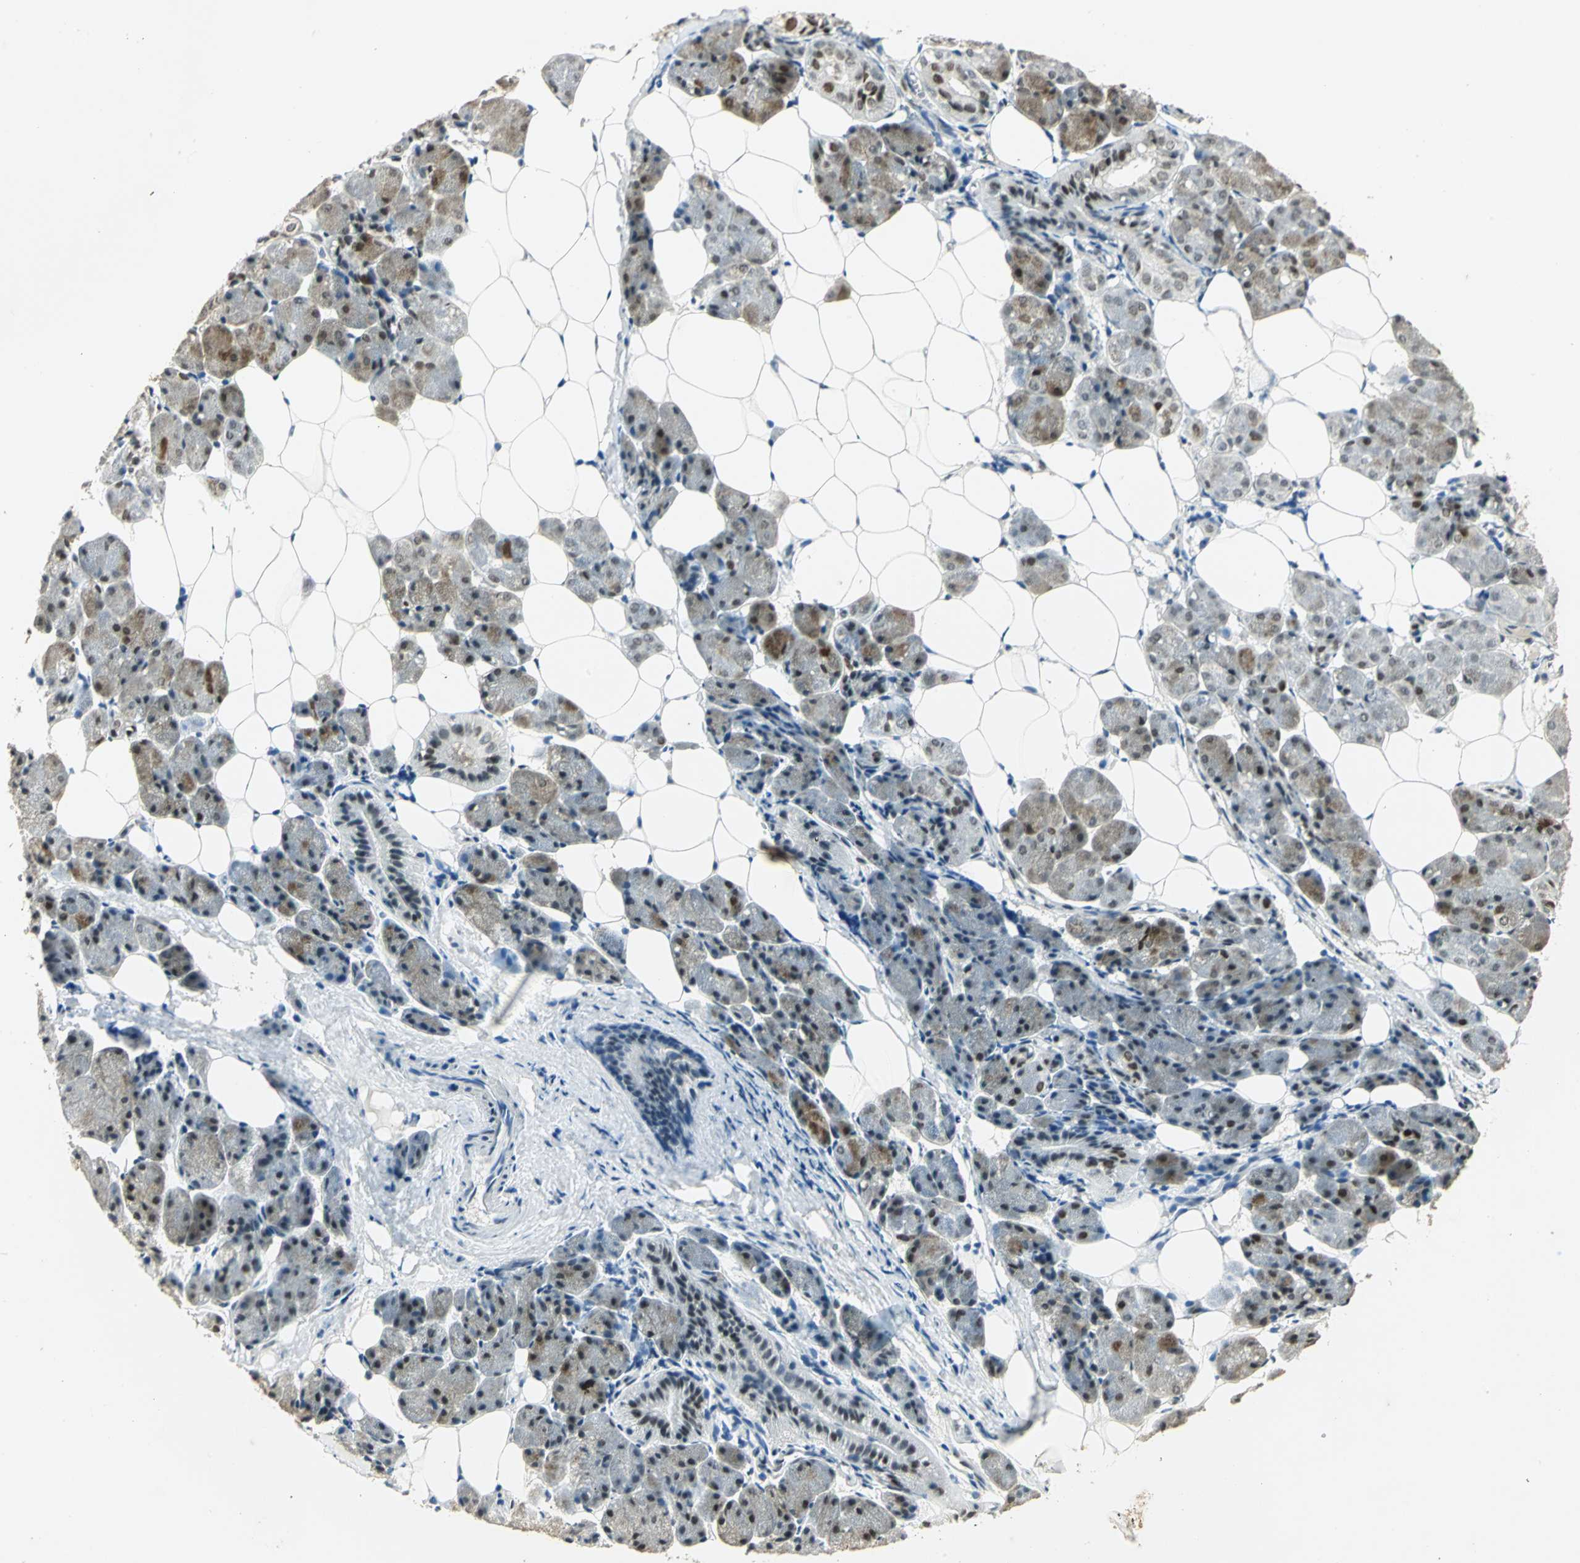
{"staining": {"intensity": "moderate", "quantity": "25%-75%", "location": "cytoplasmic/membranous,nuclear"}, "tissue": "salivary gland", "cell_type": "Glandular cells", "image_type": "normal", "snomed": [{"axis": "morphology", "description": "Normal tissue, NOS"}, {"axis": "morphology", "description": "Adenoma, NOS"}, {"axis": "topography", "description": "Salivary gland"}], "caption": "Salivary gland stained with IHC reveals moderate cytoplasmic/membranous,nuclear expression in about 25%-75% of glandular cells. The staining was performed using DAB (3,3'-diaminobenzidine) to visualize the protein expression in brown, while the nuclei were stained in blue with hematoxylin (Magnification: 20x).", "gene": "AK6", "patient": {"sex": "female", "age": 32}}